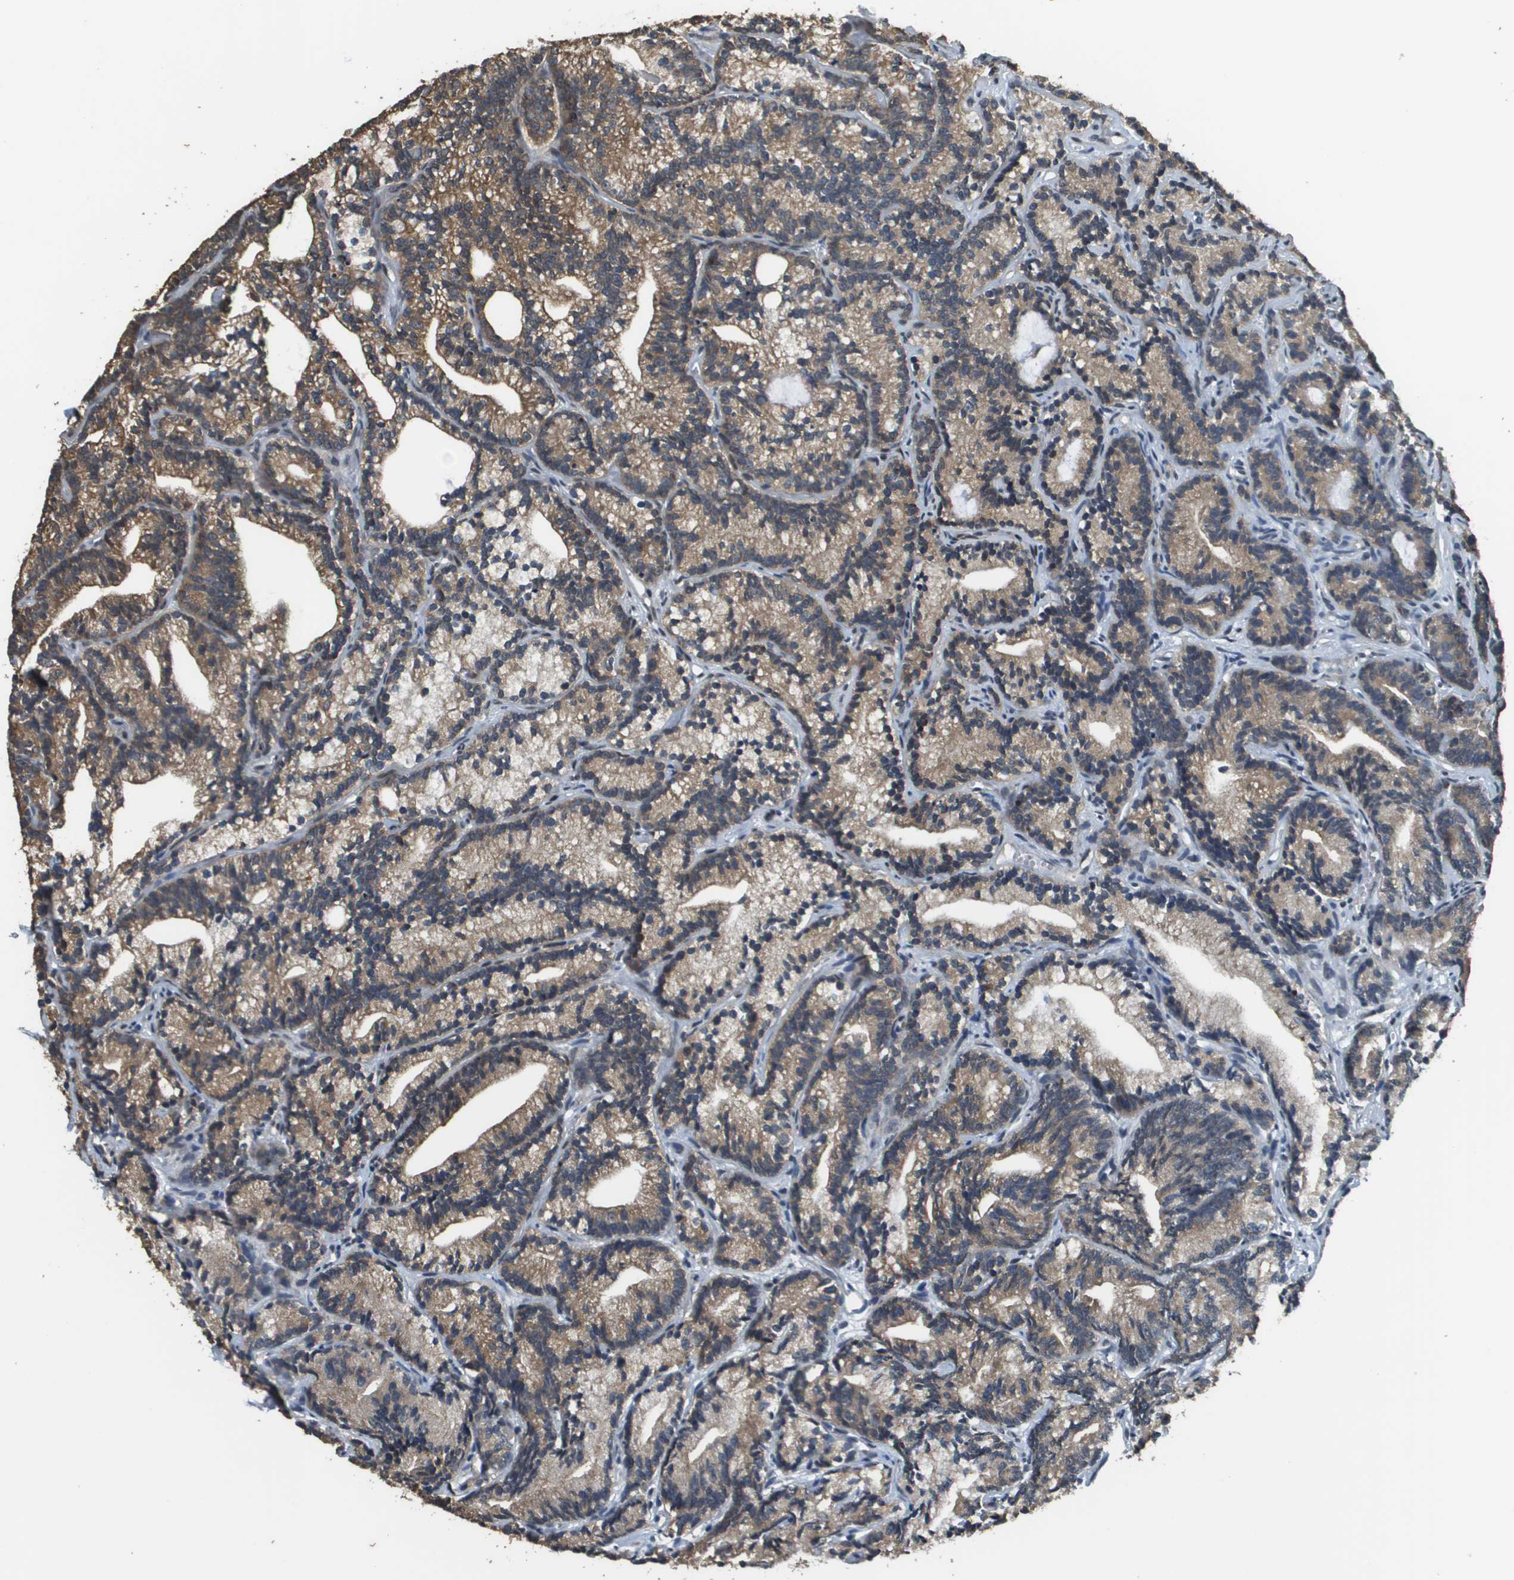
{"staining": {"intensity": "moderate", "quantity": ">75%", "location": "cytoplasmic/membranous"}, "tissue": "prostate cancer", "cell_type": "Tumor cells", "image_type": "cancer", "snomed": [{"axis": "morphology", "description": "Adenocarcinoma, Low grade"}, {"axis": "topography", "description": "Prostate"}], "caption": "A brown stain shows moderate cytoplasmic/membranous staining of a protein in prostate cancer (adenocarcinoma (low-grade)) tumor cells.", "gene": "FANCC", "patient": {"sex": "male", "age": 89}}